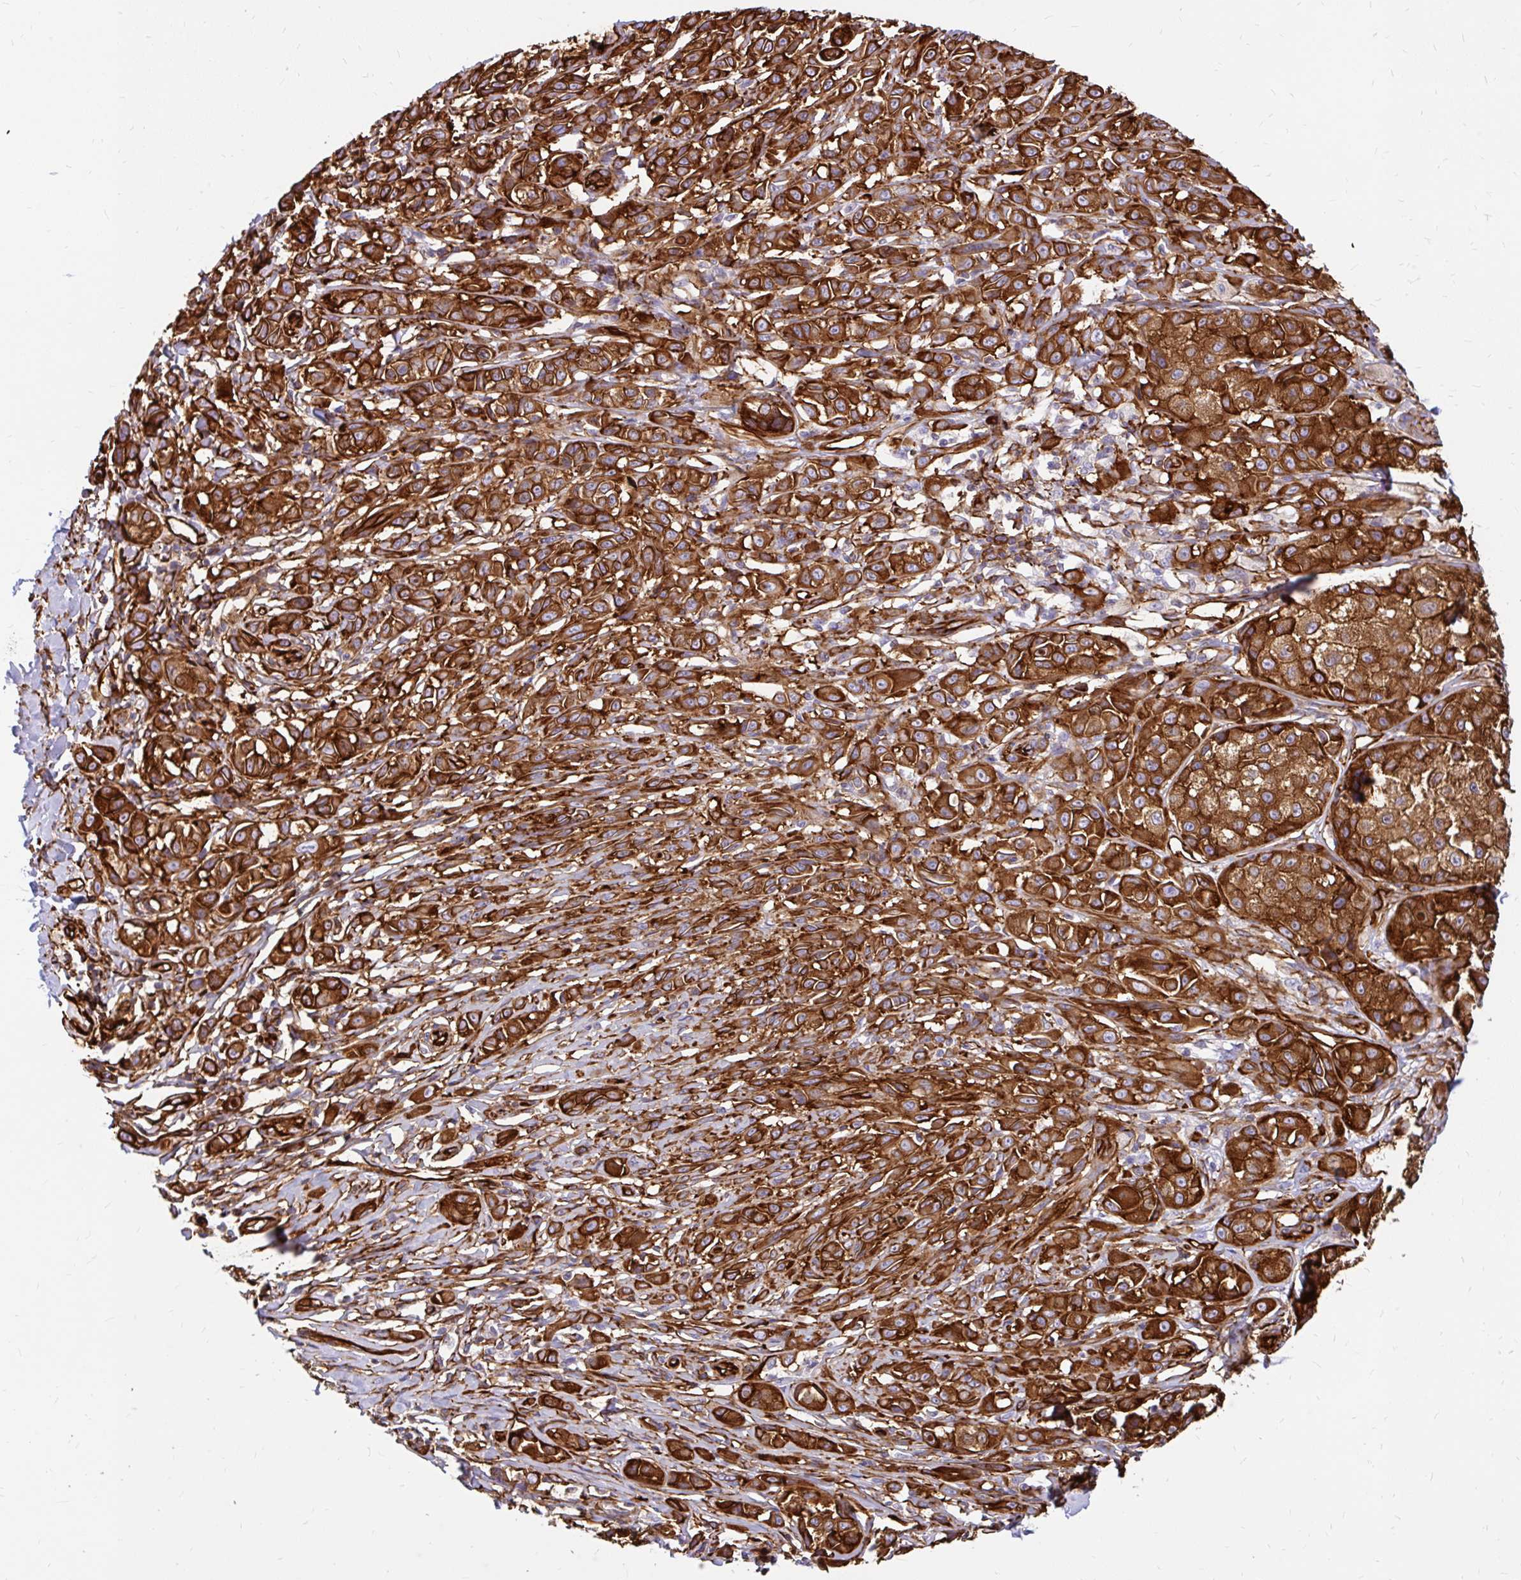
{"staining": {"intensity": "strong", "quantity": ">75%", "location": "cytoplasmic/membranous"}, "tissue": "melanoma", "cell_type": "Tumor cells", "image_type": "cancer", "snomed": [{"axis": "morphology", "description": "Malignant melanoma, NOS"}, {"axis": "topography", "description": "Skin"}], "caption": "Malignant melanoma stained with immunohistochemistry demonstrates strong cytoplasmic/membranous expression in about >75% of tumor cells. Using DAB (3,3'-diaminobenzidine) (brown) and hematoxylin (blue) stains, captured at high magnification using brightfield microscopy.", "gene": "MAP1LC3B", "patient": {"sex": "male", "age": 39}}